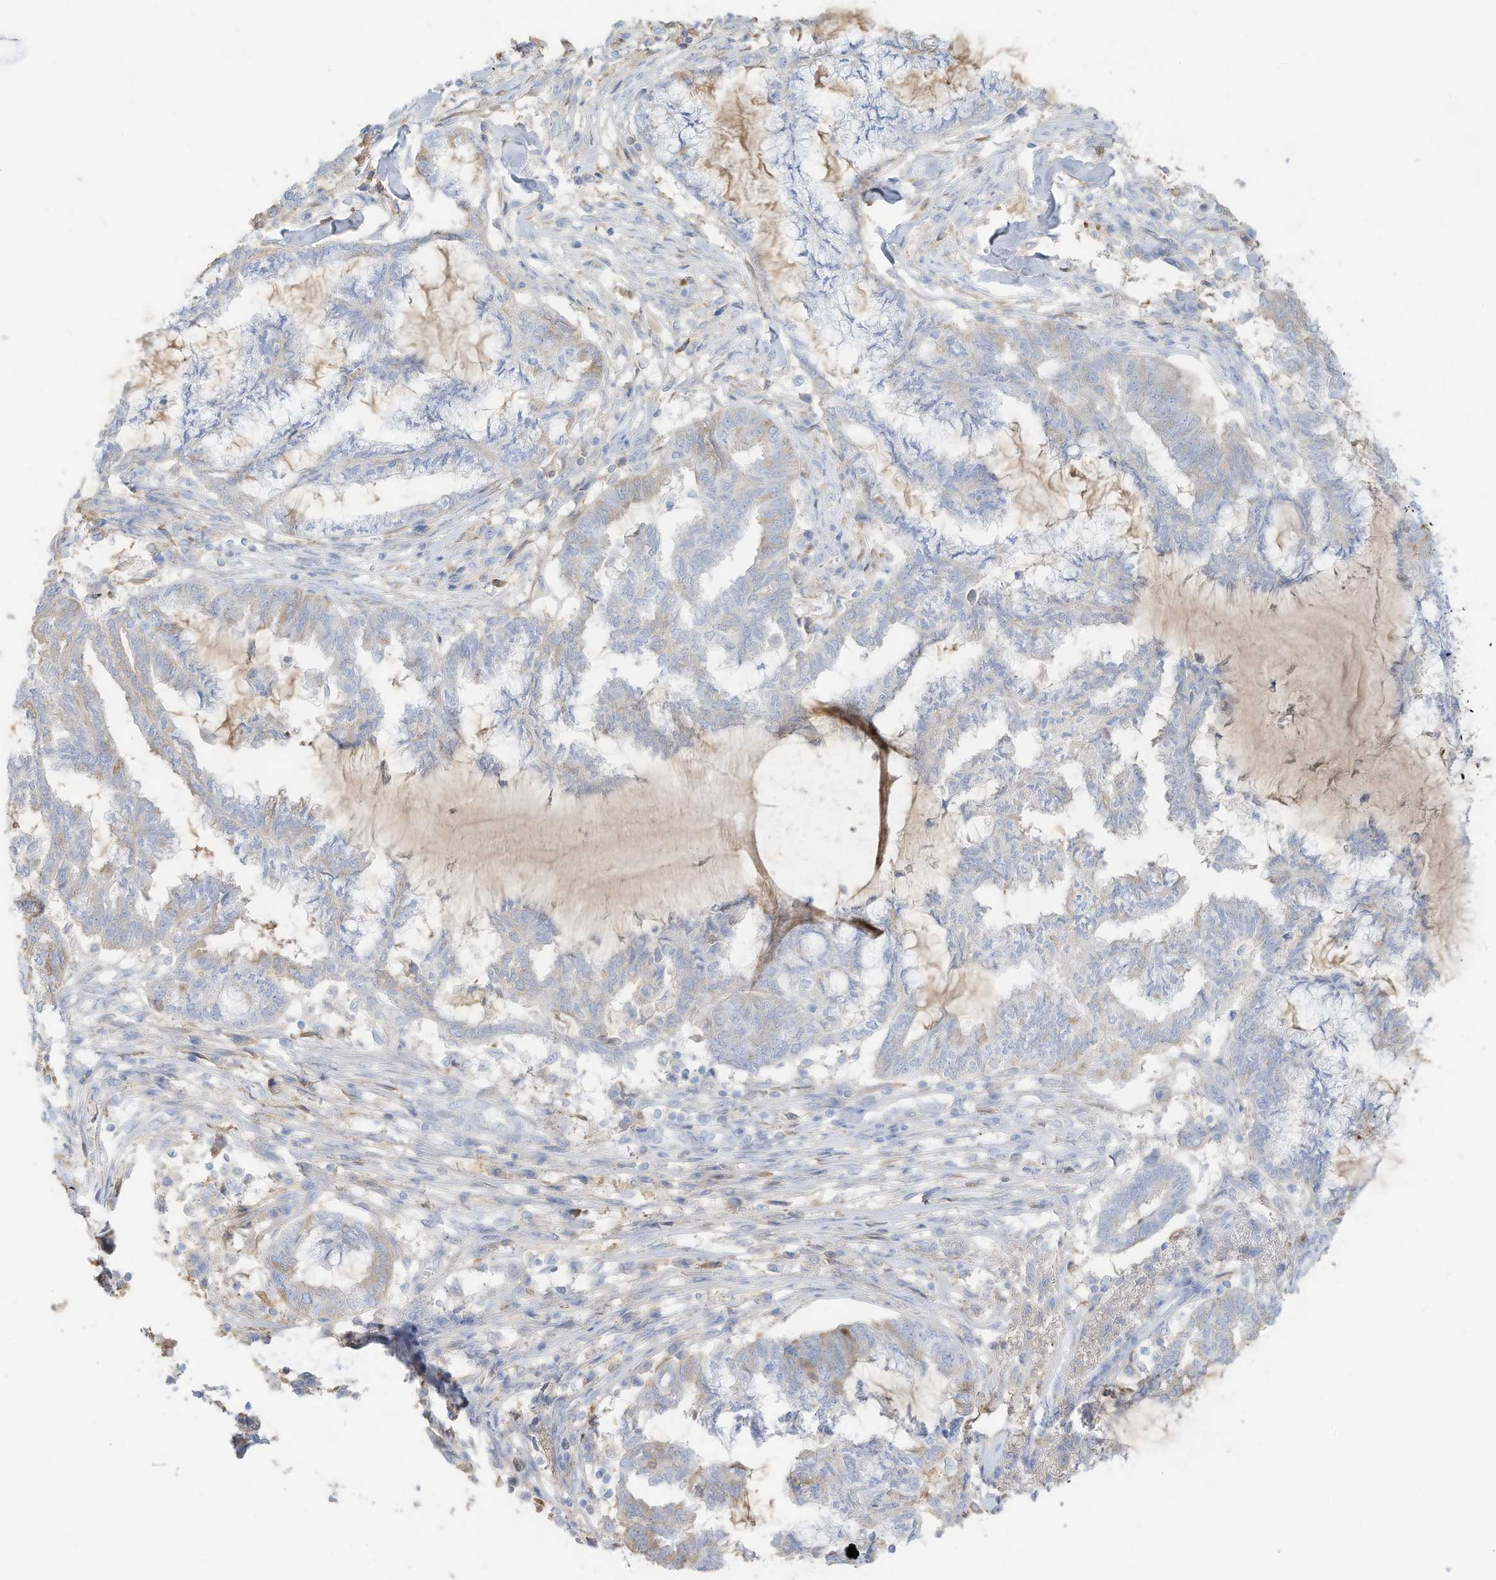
{"staining": {"intensity": "weak", "quantity": "<25%", "location": "cytoplasmic/membranous"}, "tissue": "endometrial cancer", "cell_type": "Tumor cells", "image_type": "cancer", "snomed": [{"axis": "morphology", "description": "Adenocarcinoma, NOS"}, {"axis": "topography", "description": "Endometrium"}], "caption": "Immunohistochemistry (IHC) photomicrograph of endometrial adenocarcinoma stained for a protein (brown), which displays no expression in tumor cells.", "gene": "HSD17B13", "patient": {"sex": "female", "age": 86}}